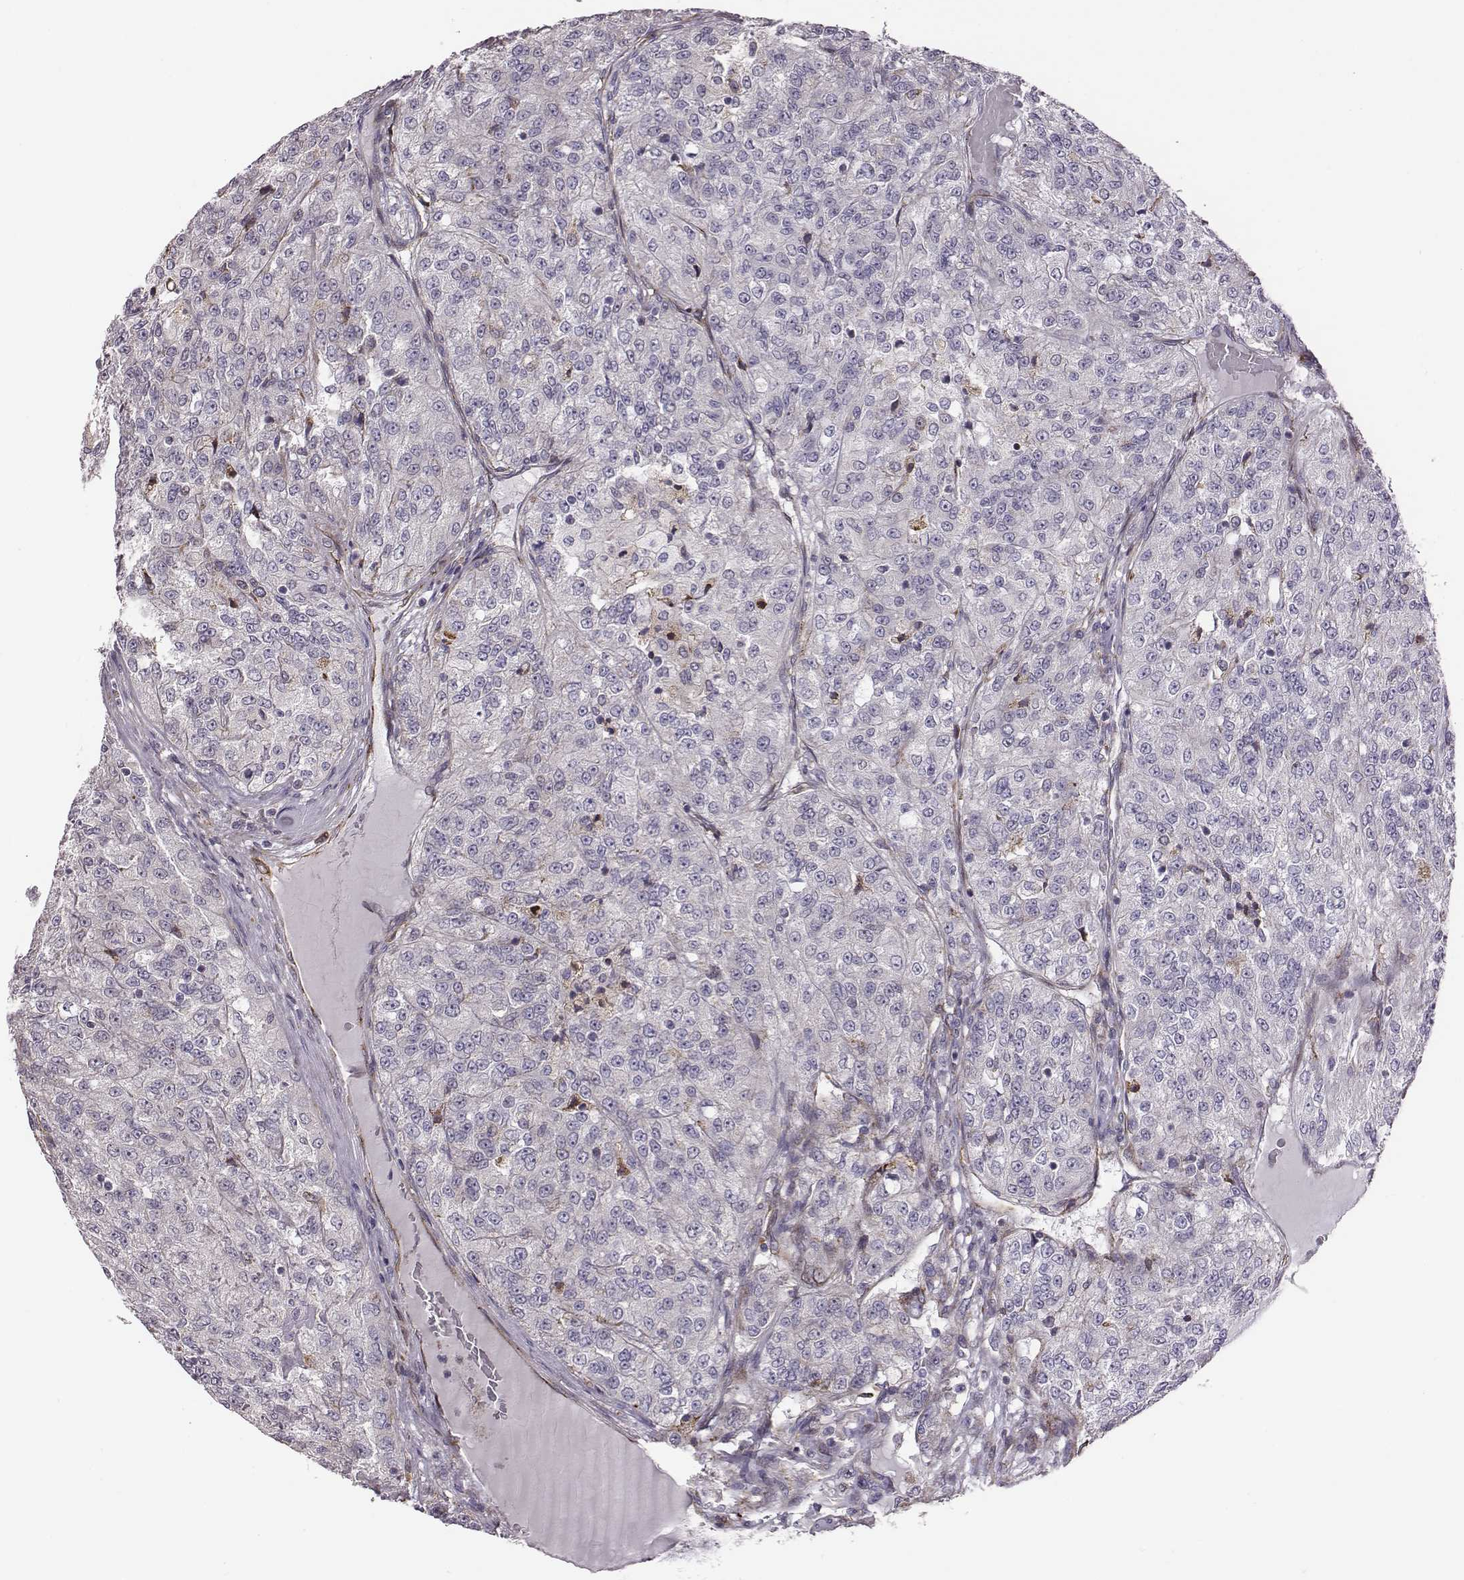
{"staining": {"intensity": "negative", "quantity": "none", "location": "none"}, "tissue": "renal cancer", "cell_type": "Tumor cells", "image_type": "cancer", "snomed": [{"axis": "morphology", "description": "Adenocarcinoma, NOS"}, {"axis": "topography", "description": "Kidney"}], "caption": "Photomicrograph shows no significant protein positivity in tumor cells of renal cancer.", "gene": "SELENOI", "patient": {"sex": "female", "age": 63}}